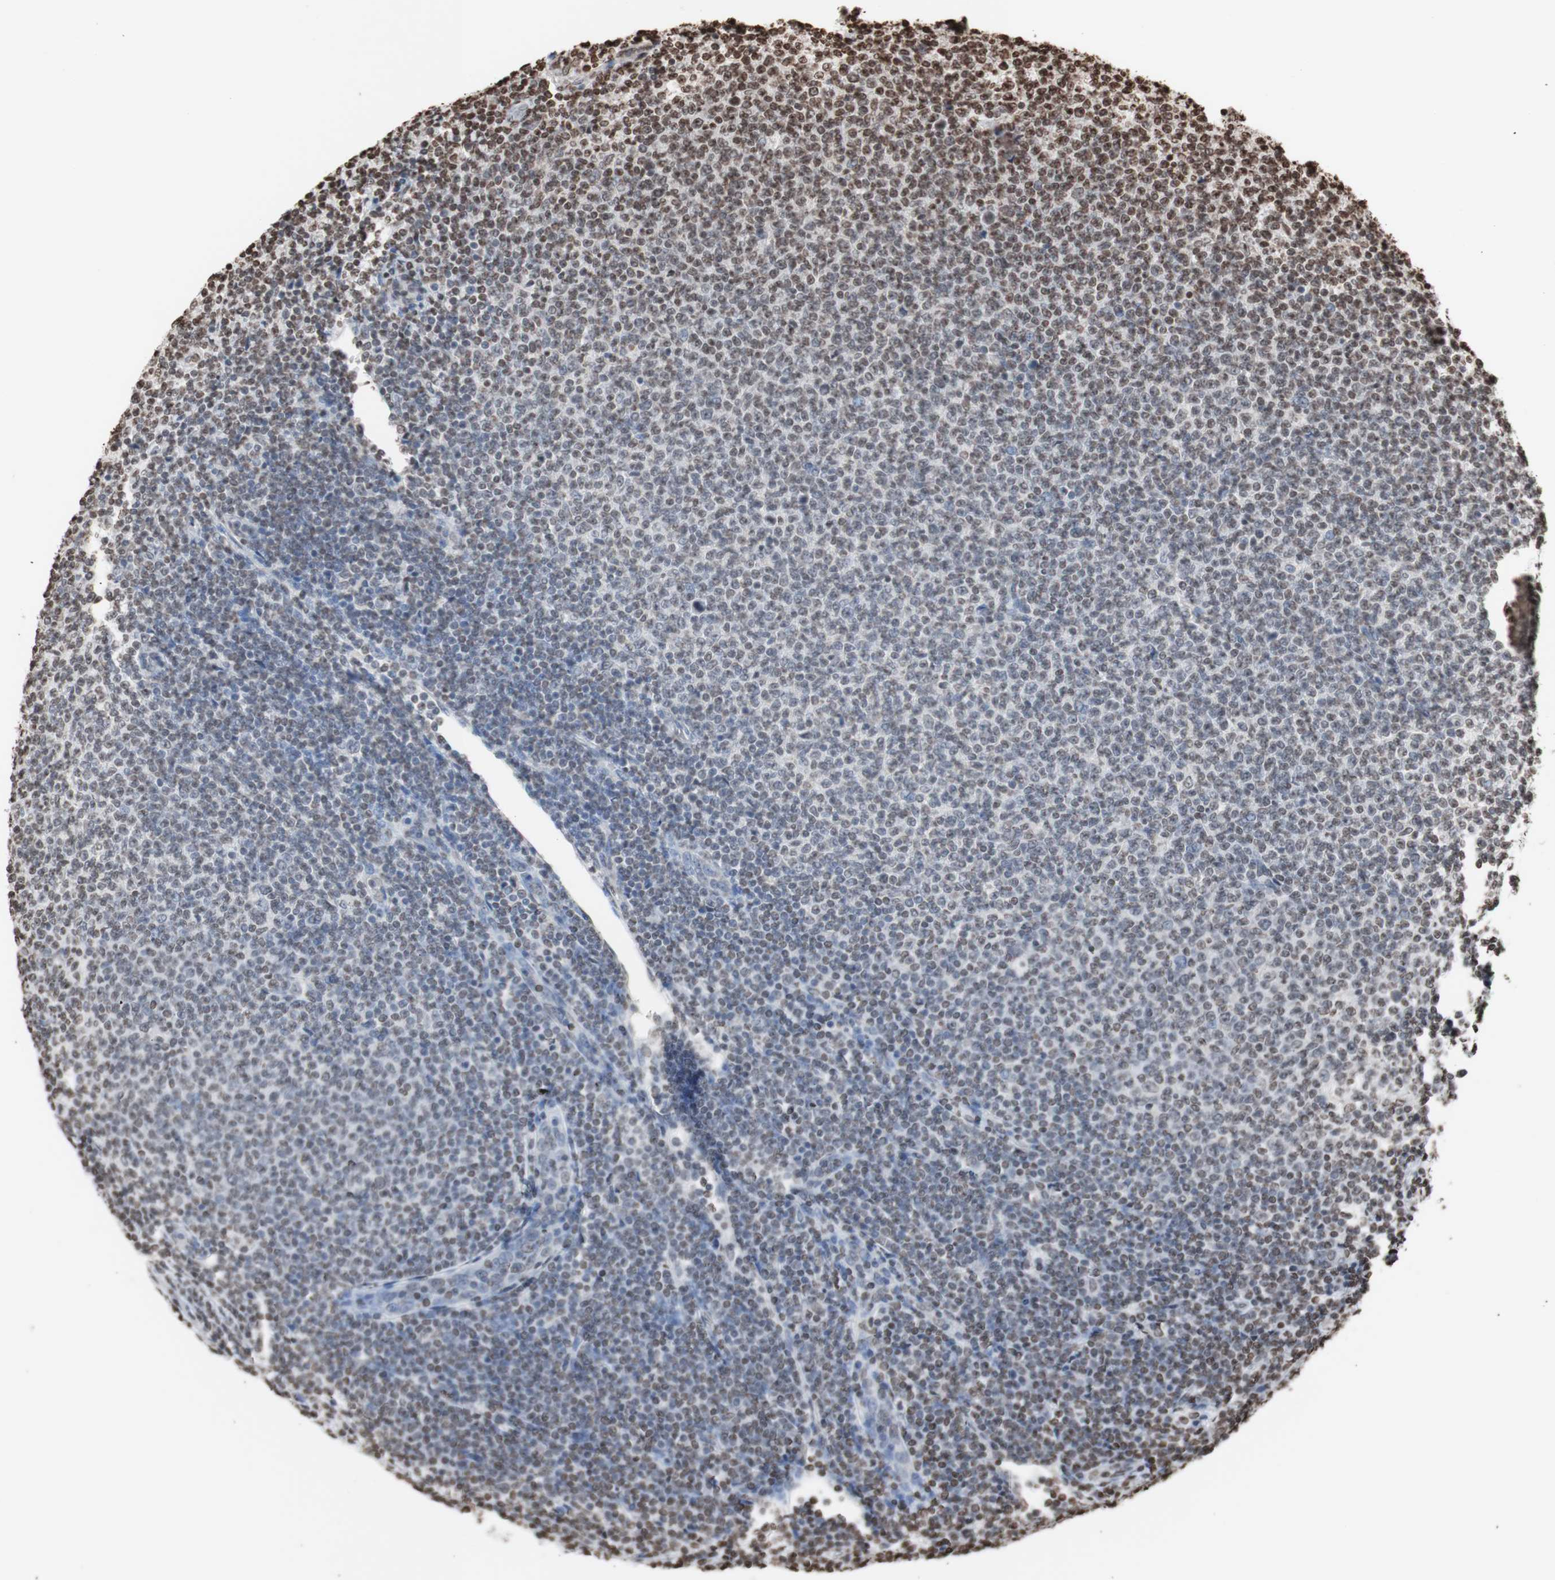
{"staining": {"intensity": "moderate", "quantity": "25%-75%", "location": "nuclear"}, "tissue": "lymphoma", "cell_type": "Tumor cells", "image_type": "cancer", "snomed": [{"axis": "morphology", "description": "Malignant lymphoma, non-Hodgkin's type, Low grade"}, {"axis": "topography", "description": "Lymph node"}], "caption": "Moderate nuclear positivity for a protein is seen in approximately 25%-75% of tumor cells of low-grade malignant lymphoma, non-Hodgkin's type using immunohistochemistry (IHC).", "gene": "SNAI2", "patient": {"sex": "male", "age": 66}}